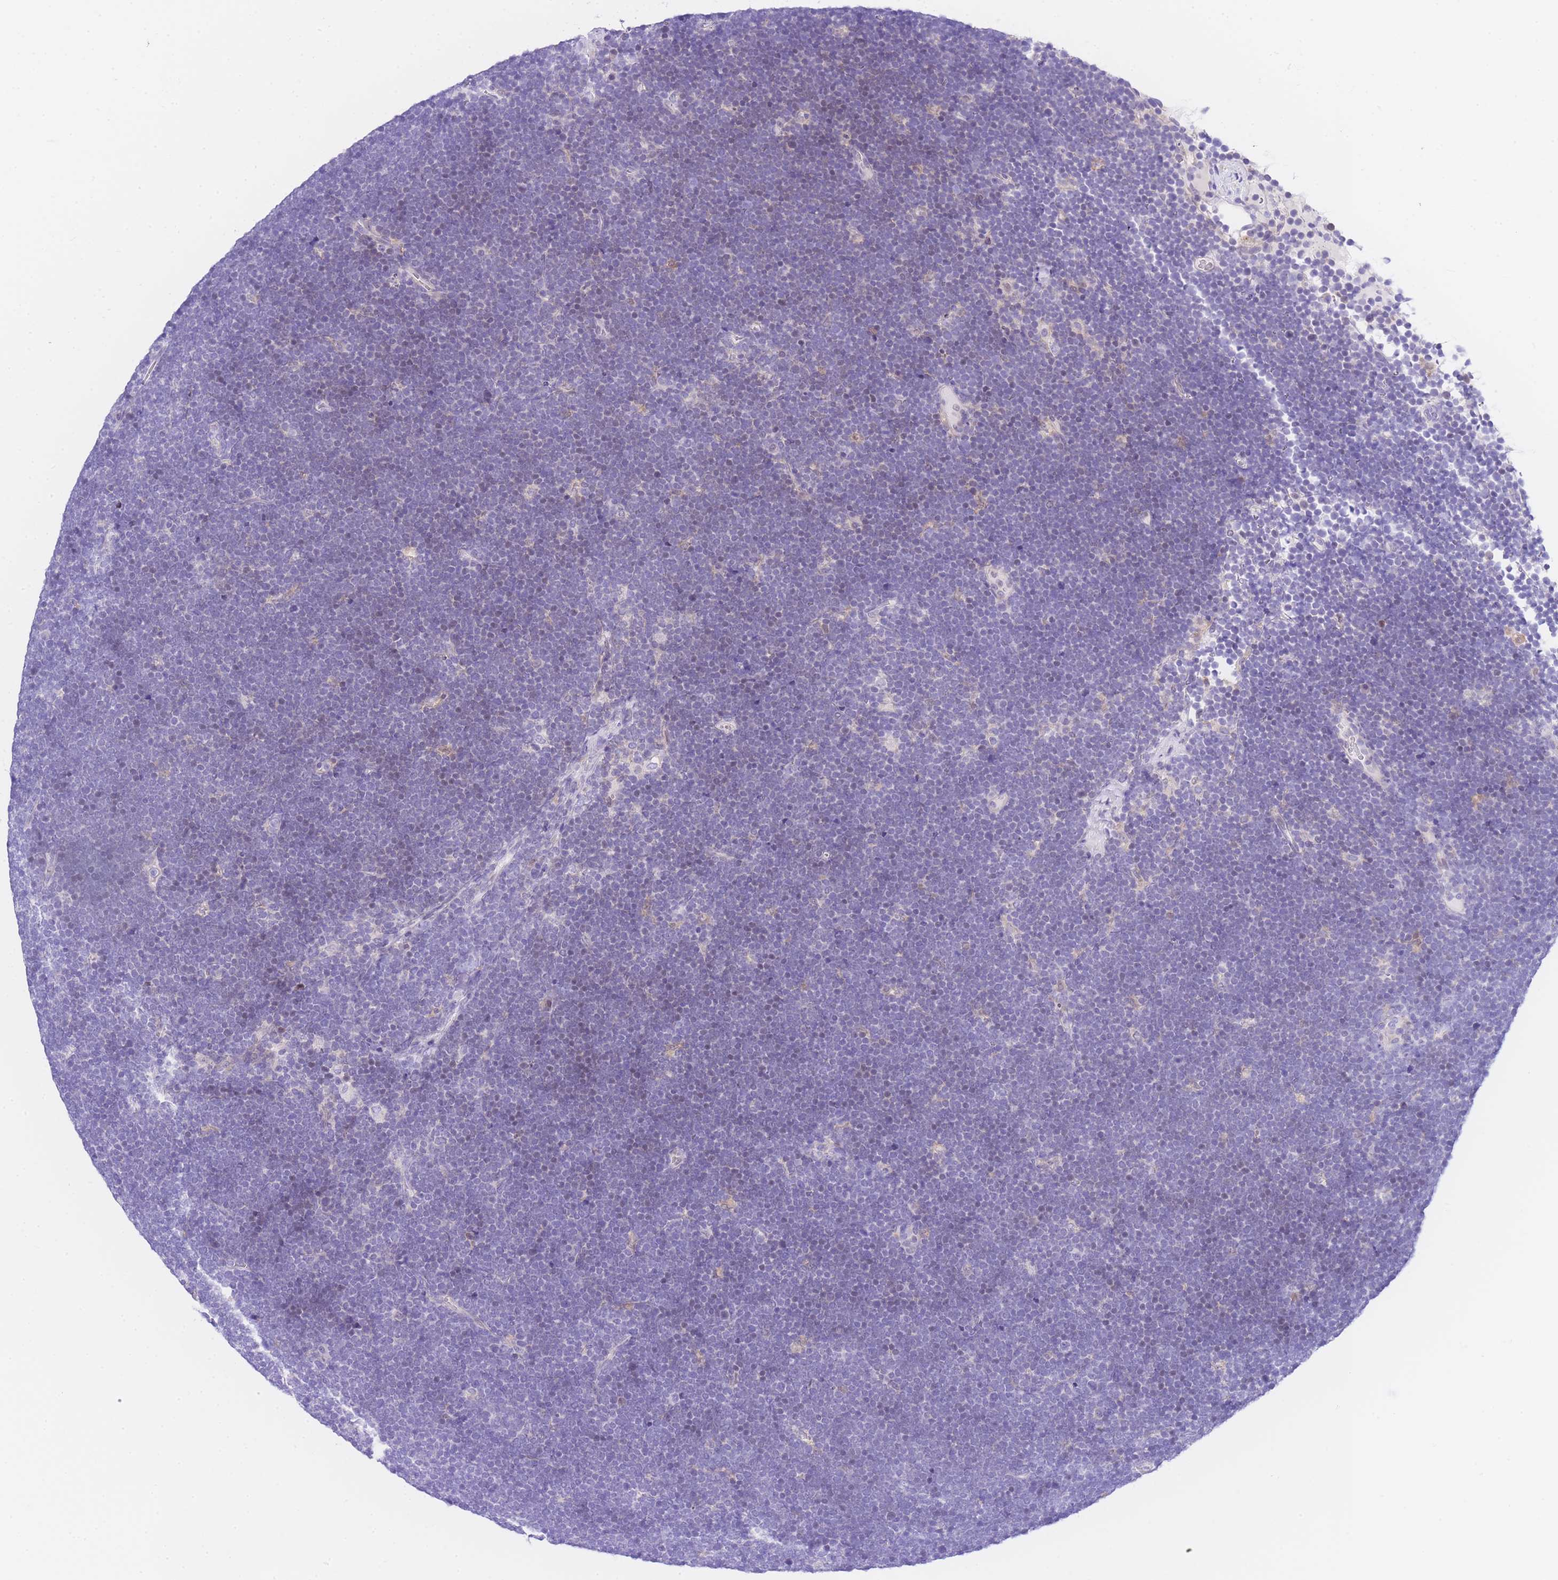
{"staining": {"intensity": "negative", "quantity": "none", "location": "none"}, "tissue": "lymphoma", "cell_type": "Tumor cells", "image_type": "cancer", "snomed": [{"axis": "morphology", "description": "Malignant lymphoma, non-Hodgkin's type, High grade"}, {"axis": "topography", "description": "Lymph node"}], "caption": "Human high-grade malignant lymphoma, non-Hodgkin's type stained for a protein using immunohistochemistry (IHC) reveals no staining in tumor cells.", "gene": "TIFAB", "patient": {"sex": "male", "age": 13}}